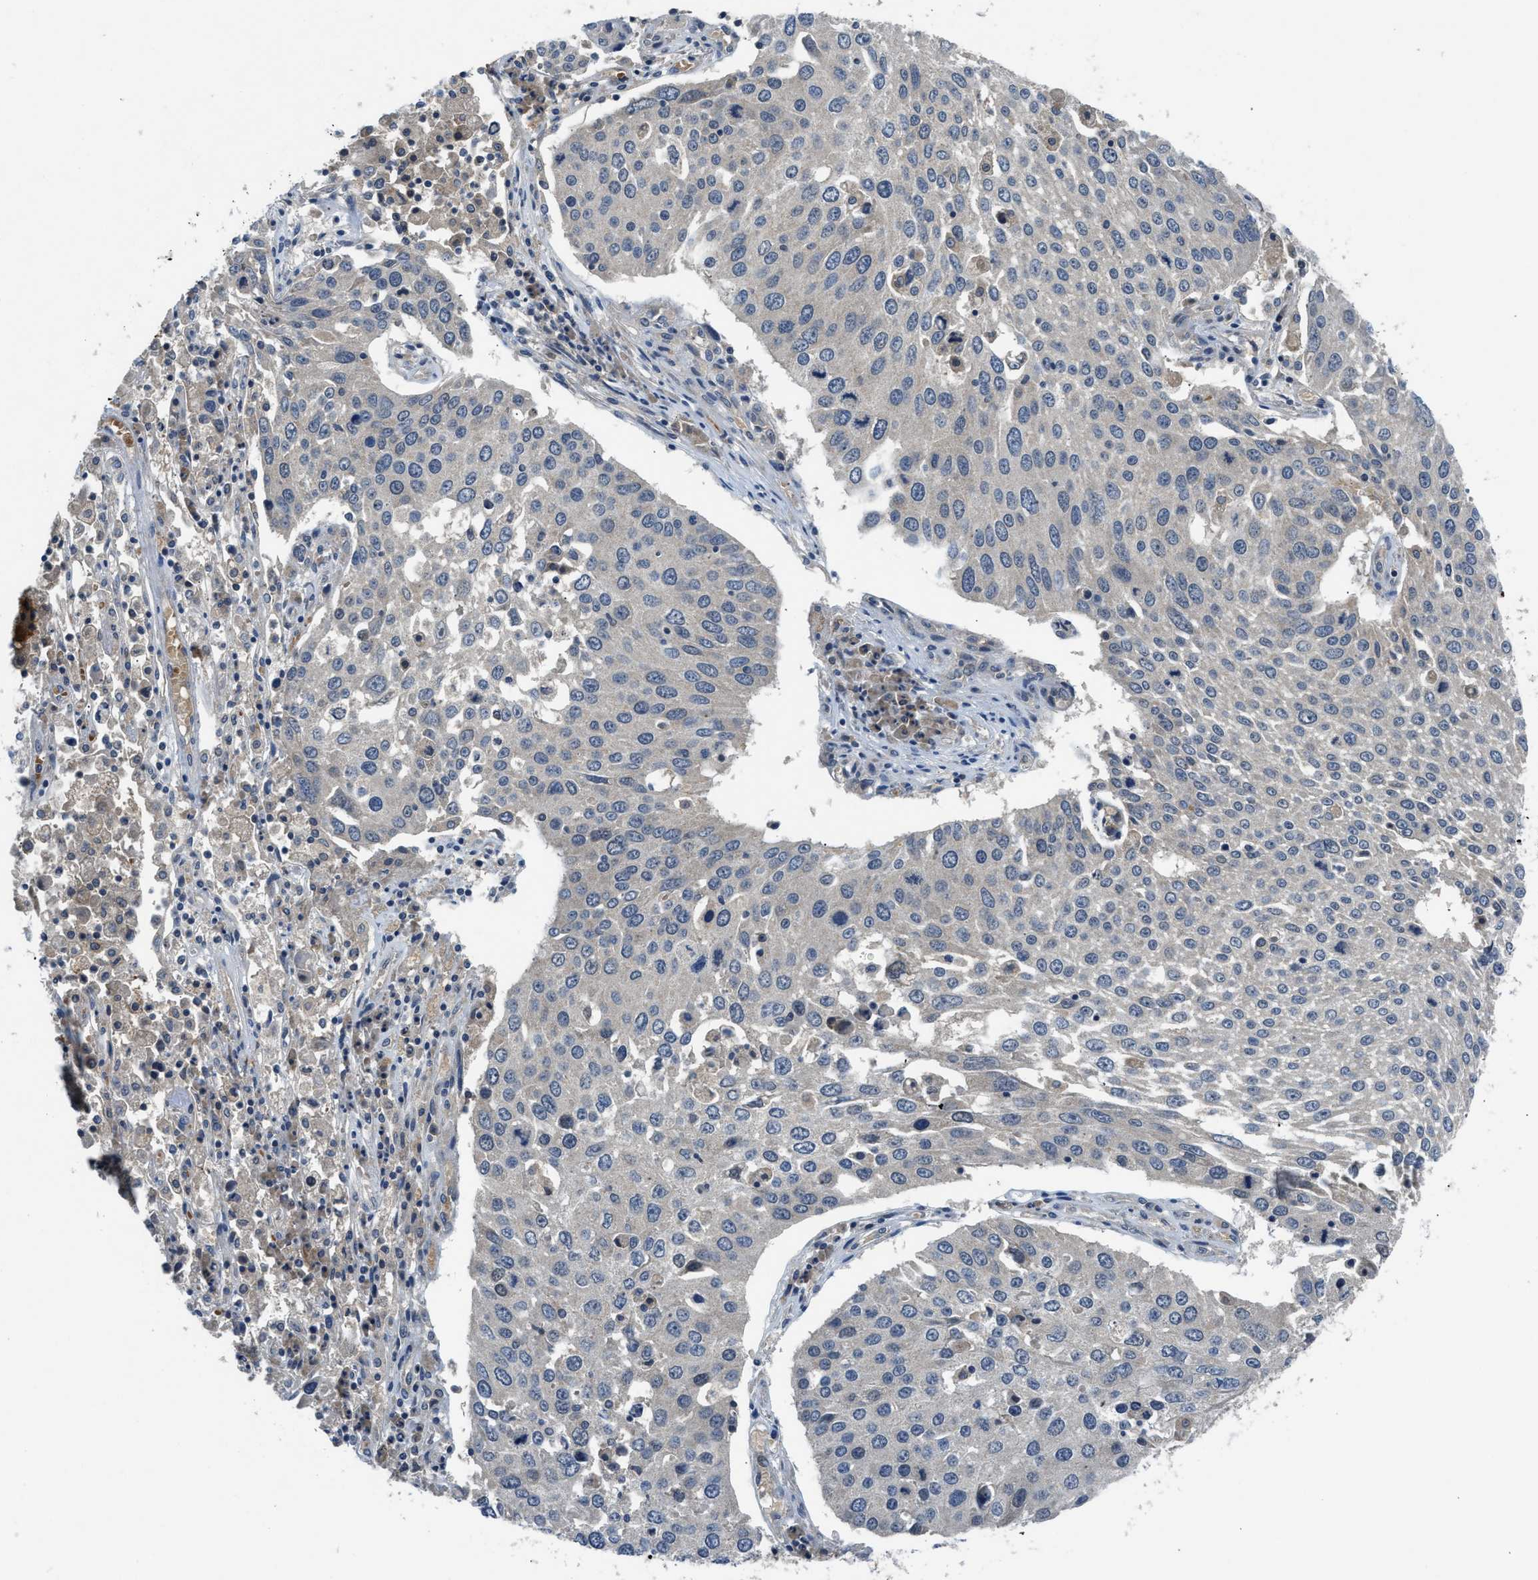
{"staining": {"intensity": "negative", "quantity": "none", "location": "none"}, "tissue": "lung cancer", "cell_type": "Tumor cells", "image_type": "cancer", "snomed": [{"axis": "morphology", "description": "Squamous cell carcinoma, NOS"}, {"axis": "topography", "description": "Lung"}], "caption": "IHC image of neoplastic tissue: human lung cancer stained with DAB shows no significant protein staining in tumor cells. (DAB IHC visualized using brightfield microscopy, high magnification).", "gene": "PDE7A", "patient": {"sex": "male", "age": 65}}